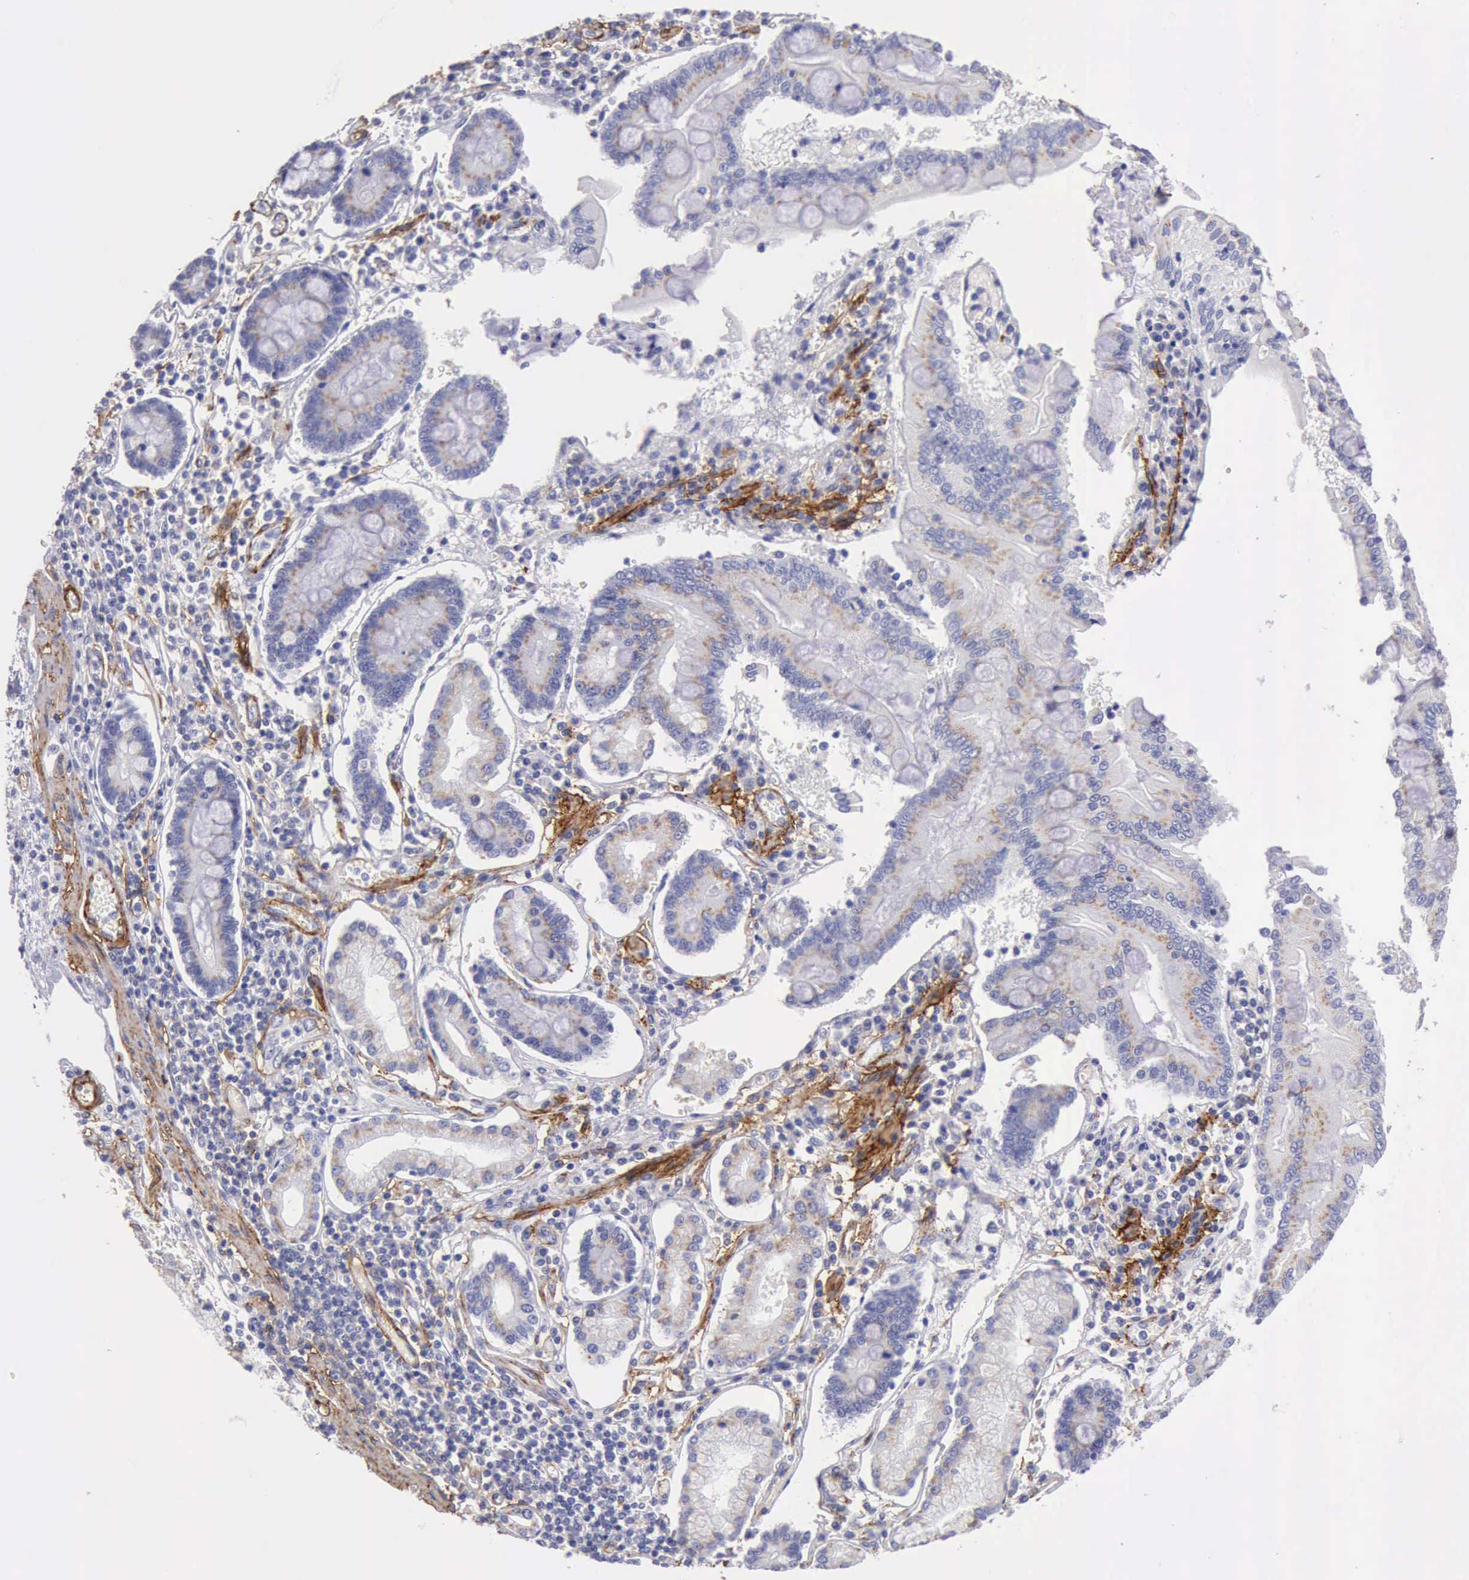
{"staining": {"intensity": "negative", "quantity": "none", "location": "none"}, "tissue": "pancreatic cancer", "cell_type": "Tumor cells", "image_type": "cancer", "snomed": [{"axis": "morphology", "description": "Adenocarcinoma, NOS"}, {"axis": "topography", "description": "Pancreas"}], "caption": "Tumor cells are negative for brown protein staining in pancreatic adenocarcinoma.", "gene": "AOC3", "patient": {"sex": "female", "age": 57}}